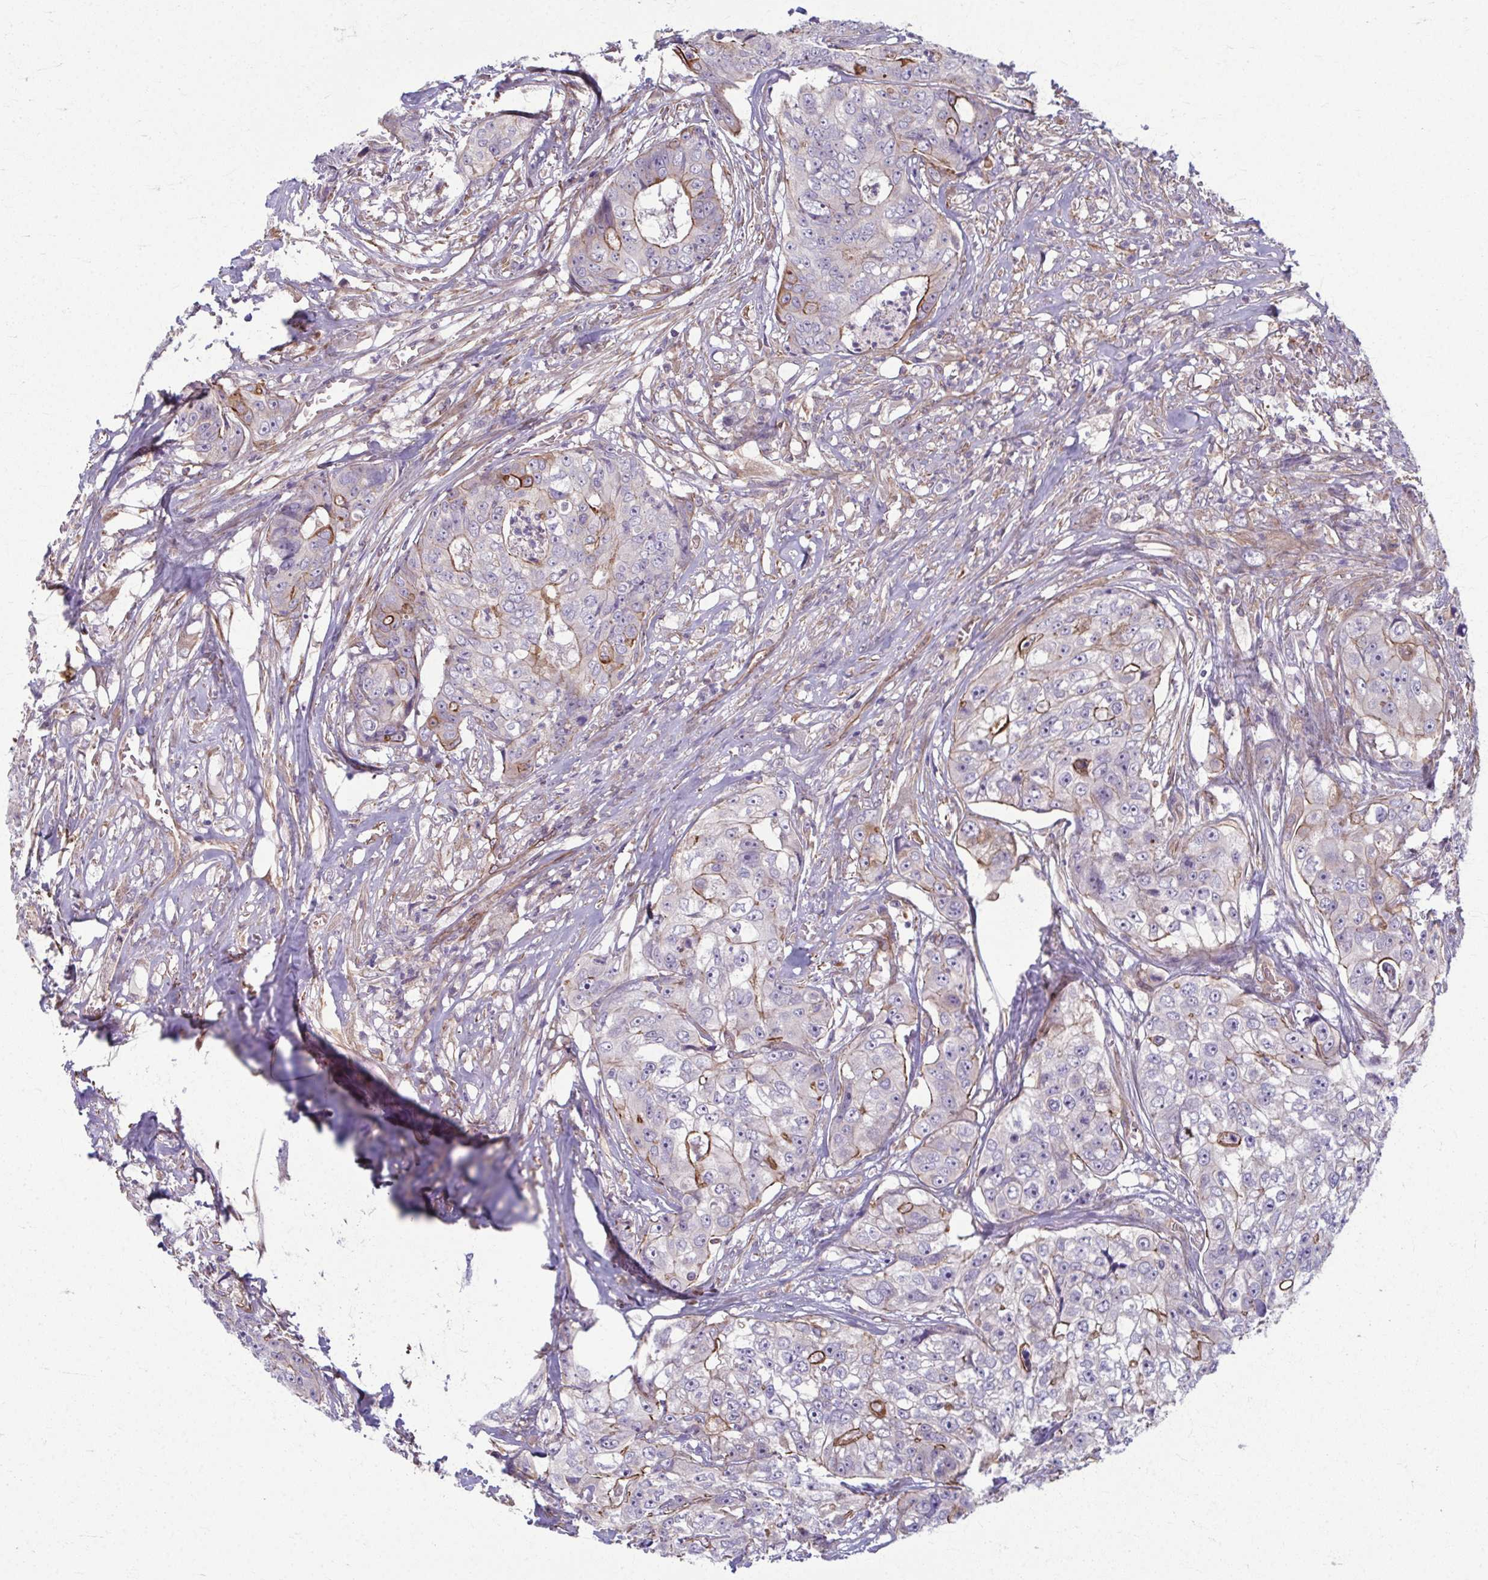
{"staining": {"intensity": "moderate", "quantity": "25%-75%", "location": "cytoplasmic/membranous"}, "tissue": "colorectal cancer", "cell_type": "Tumor cells", "image_type": "cancer", "snomed": [{"axis": "morphology", "description": "Adenocarcinoma, NOS"}, {"axis": "topography", "description": "Rectum"}], "caption": "The image demonstrates a brown stain indicating the presence of a protein in the cytoplasmic/membranous of tumor cells in adenocarcinoma (colorectal).", "gene": "EID2B", "patient": {"sex": "female", "age": 62}}